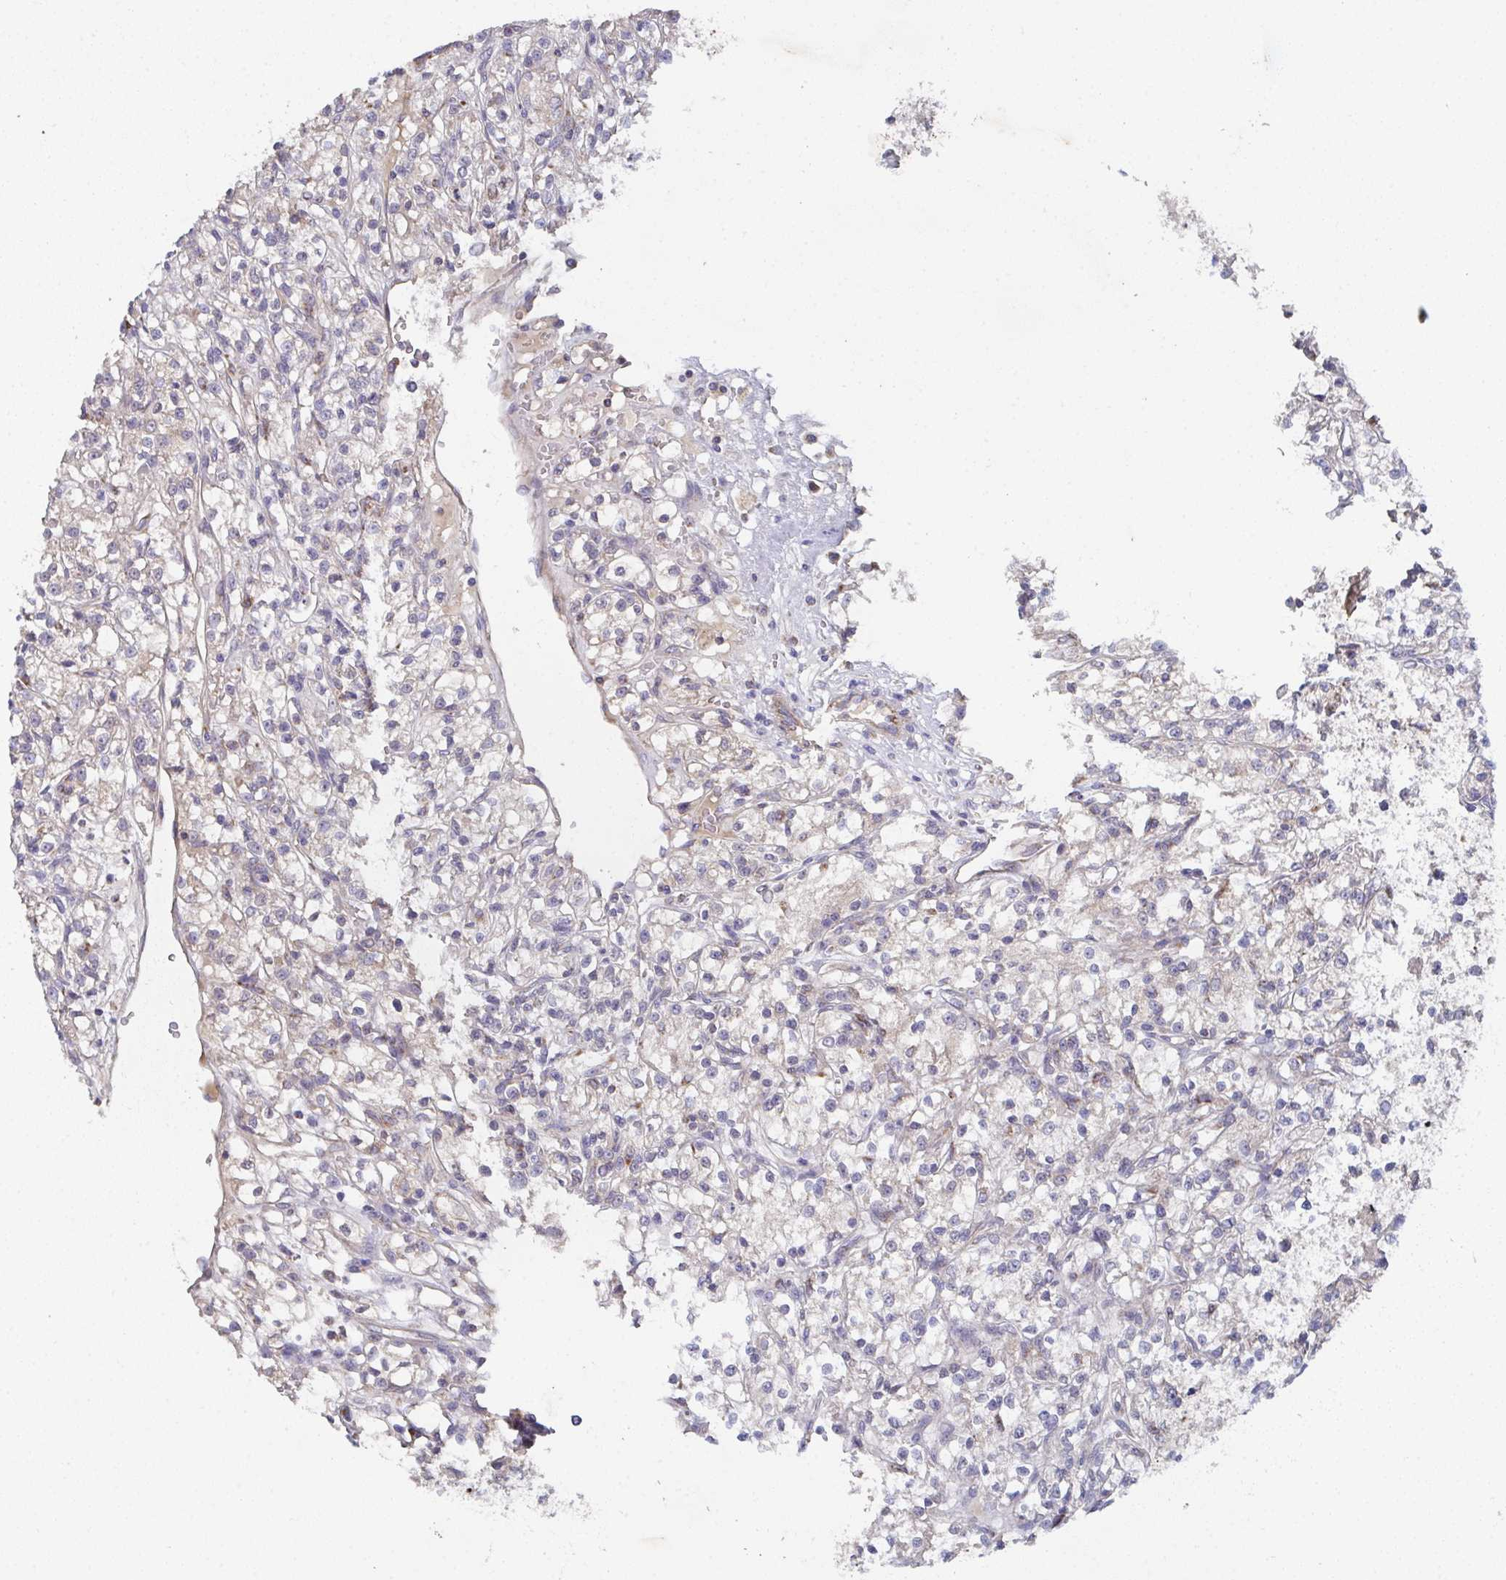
{"staining": {"intensity": "negative", "quantity": "none", "location": "none"}, "tissue": "renal cancer", "cell_type": "Tumor cells", "image_type": "cancer", "snomed": [{"axis": "morphology", "description": "Adenocarcinoma, NOS"}, {"axis": "topography", "description": "Kidney"}], "caption": "Tumor cells are negative for brown protein staining in renal cancer.", "gene": "MT-ND3", "patient": {"sex": "female", "age": 59}}